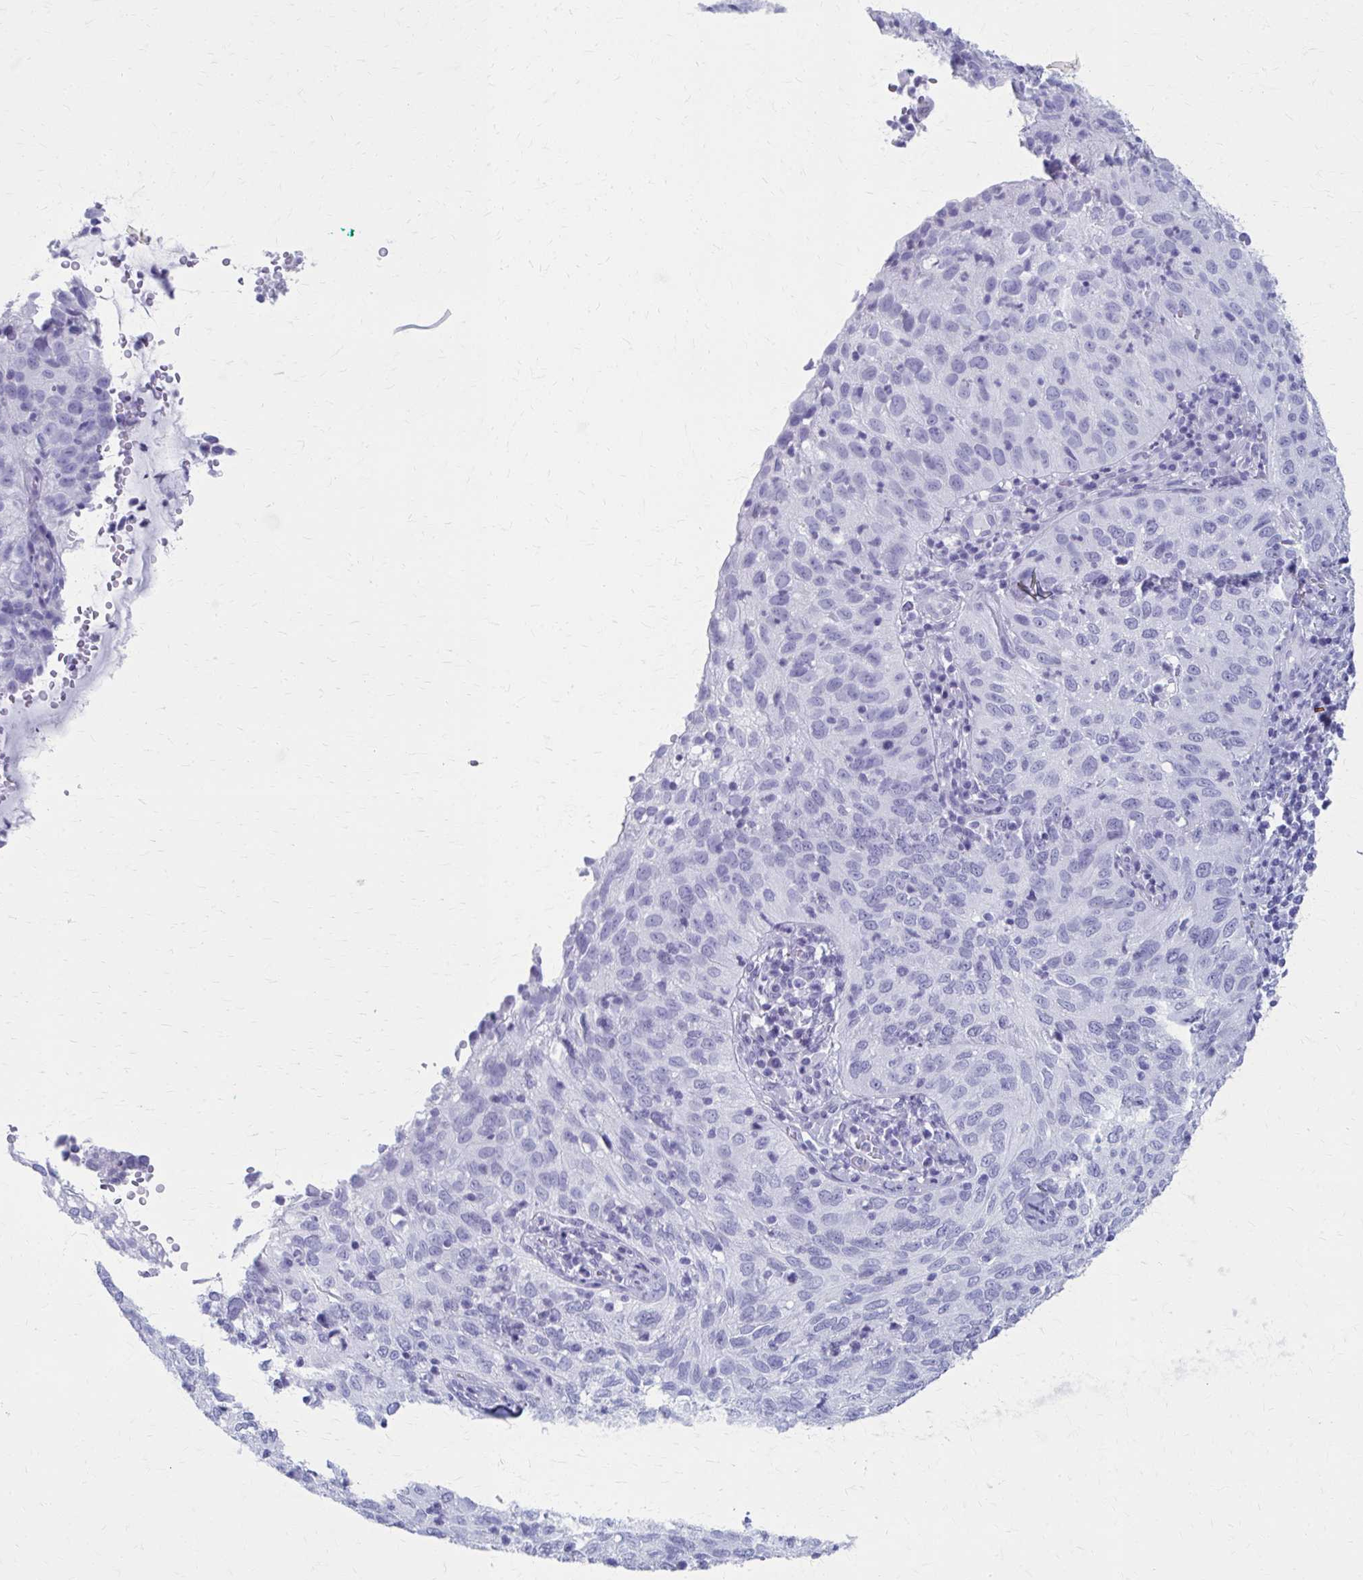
{"staining": {"intensity": "negative", "quantity": "none", "location": "none"}, "tissue": "cervical cancer", "cell_type": "Tumor cells", "image_type": "cancer", "snomed": [{"axis": "morphology", "description": "Squamous cell carcinoma, NOS"}, {"axis": "topography", "description": "Cervix"}], "caption": "A micrograph of human cervical cancer (squamous cell carcinoma) is negative for staining in tumor cells. The staining is performed using DAB (3,3'-diaminobenzidine) brown chromogen with nuclei counter-stained in using hematoxylin.", "gene": "CELF5", "patient": {"sex": "female", "age": 52}}